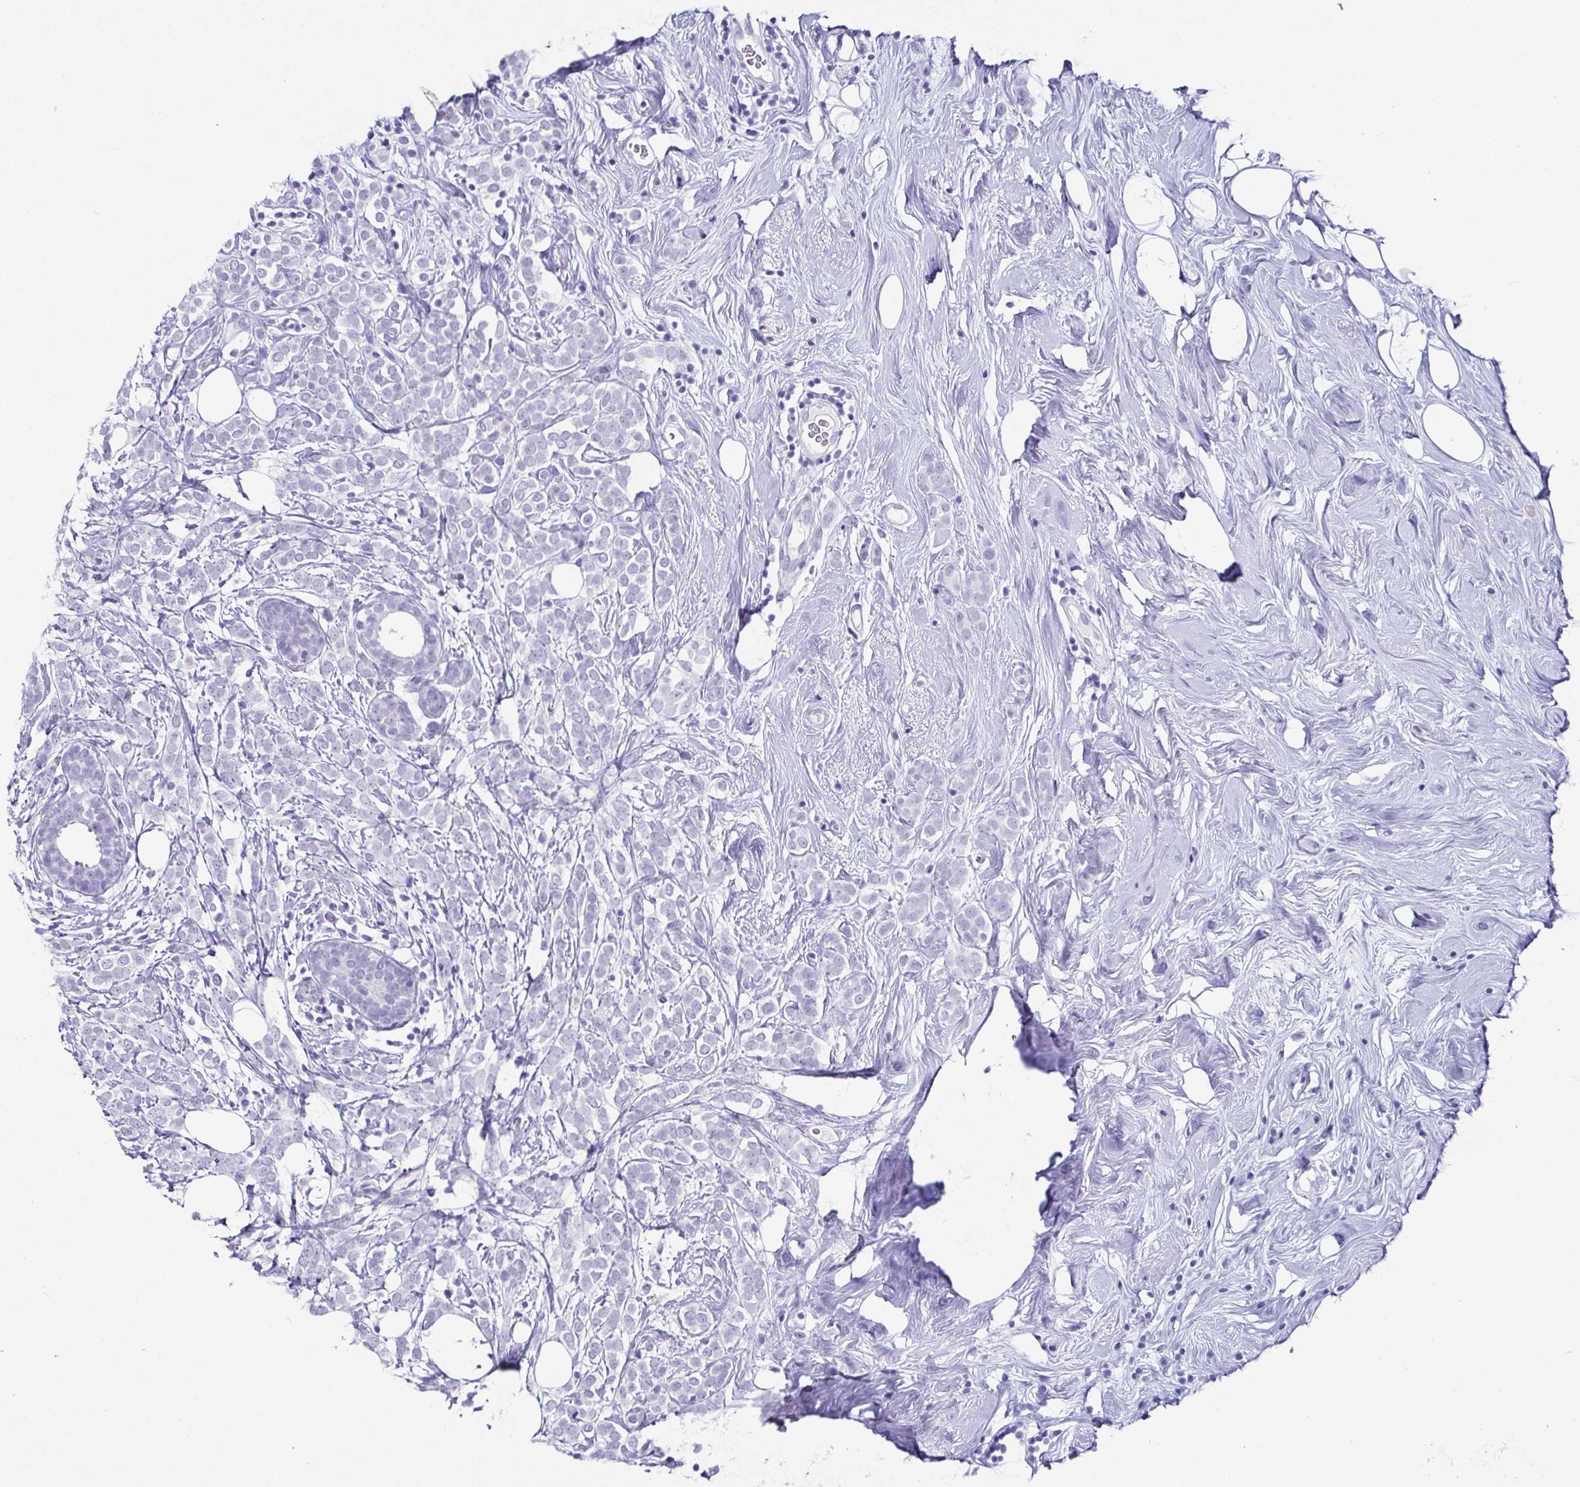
{"staining": {"intensity": "negative", "quantity": "none", "location": "none"}, "tissue": "breast cancer", "cell_type": "Tumor cells", "image_type": "cancer", "snomed": [{"axis": "morphology", "description": "Lobular carcinoma"}, {"axis": "topography", "description": "Breast"}], "caption": "Immunohistochemistry of human breast lobular carcinoma displays no staining in tumor cells.", "gene": "ESX1", "patient": {"sex": "female", "age": 49}}